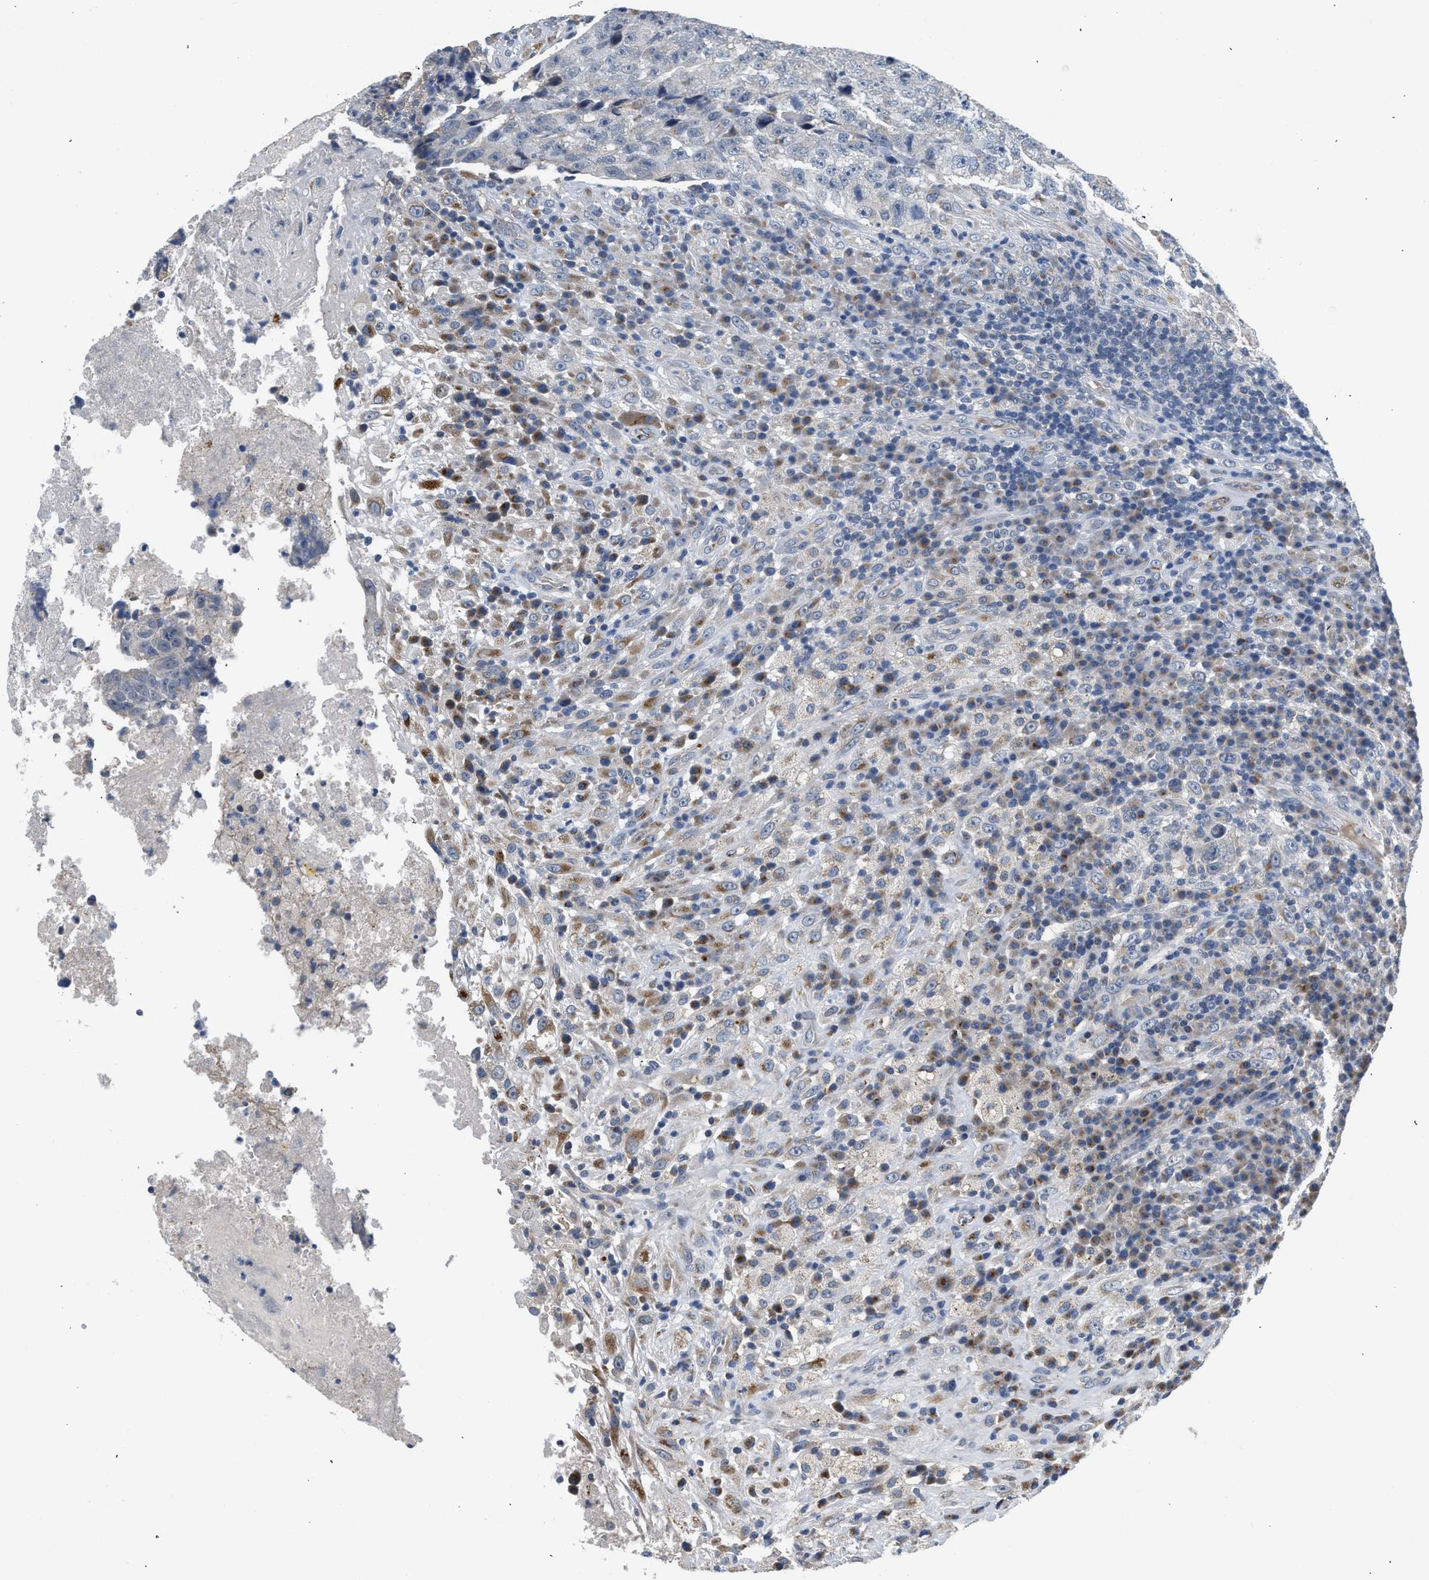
{"staining": {"intensity": "negative", "quantity": "none", "location": "none"}, "tissue": "testis cancer", "cell_type": "Tumor cells", "image_type": "cancer", "snomed": [{"axis": "morphology", "description": "Necrosis, NOS"}, {"axis": "morphology", "description": "Carcinoma, Embryonal, NOS"}, {"axis": "topography", "description": "Testis"}], "caption": "A high-resolution photomicrograph shows immunohistochemistry (IHC) staining of testis cancer, which reveals no significant staining in tumor cells.", "gene": "PIM1", "patient": {"sex": "male", "age": 19}}